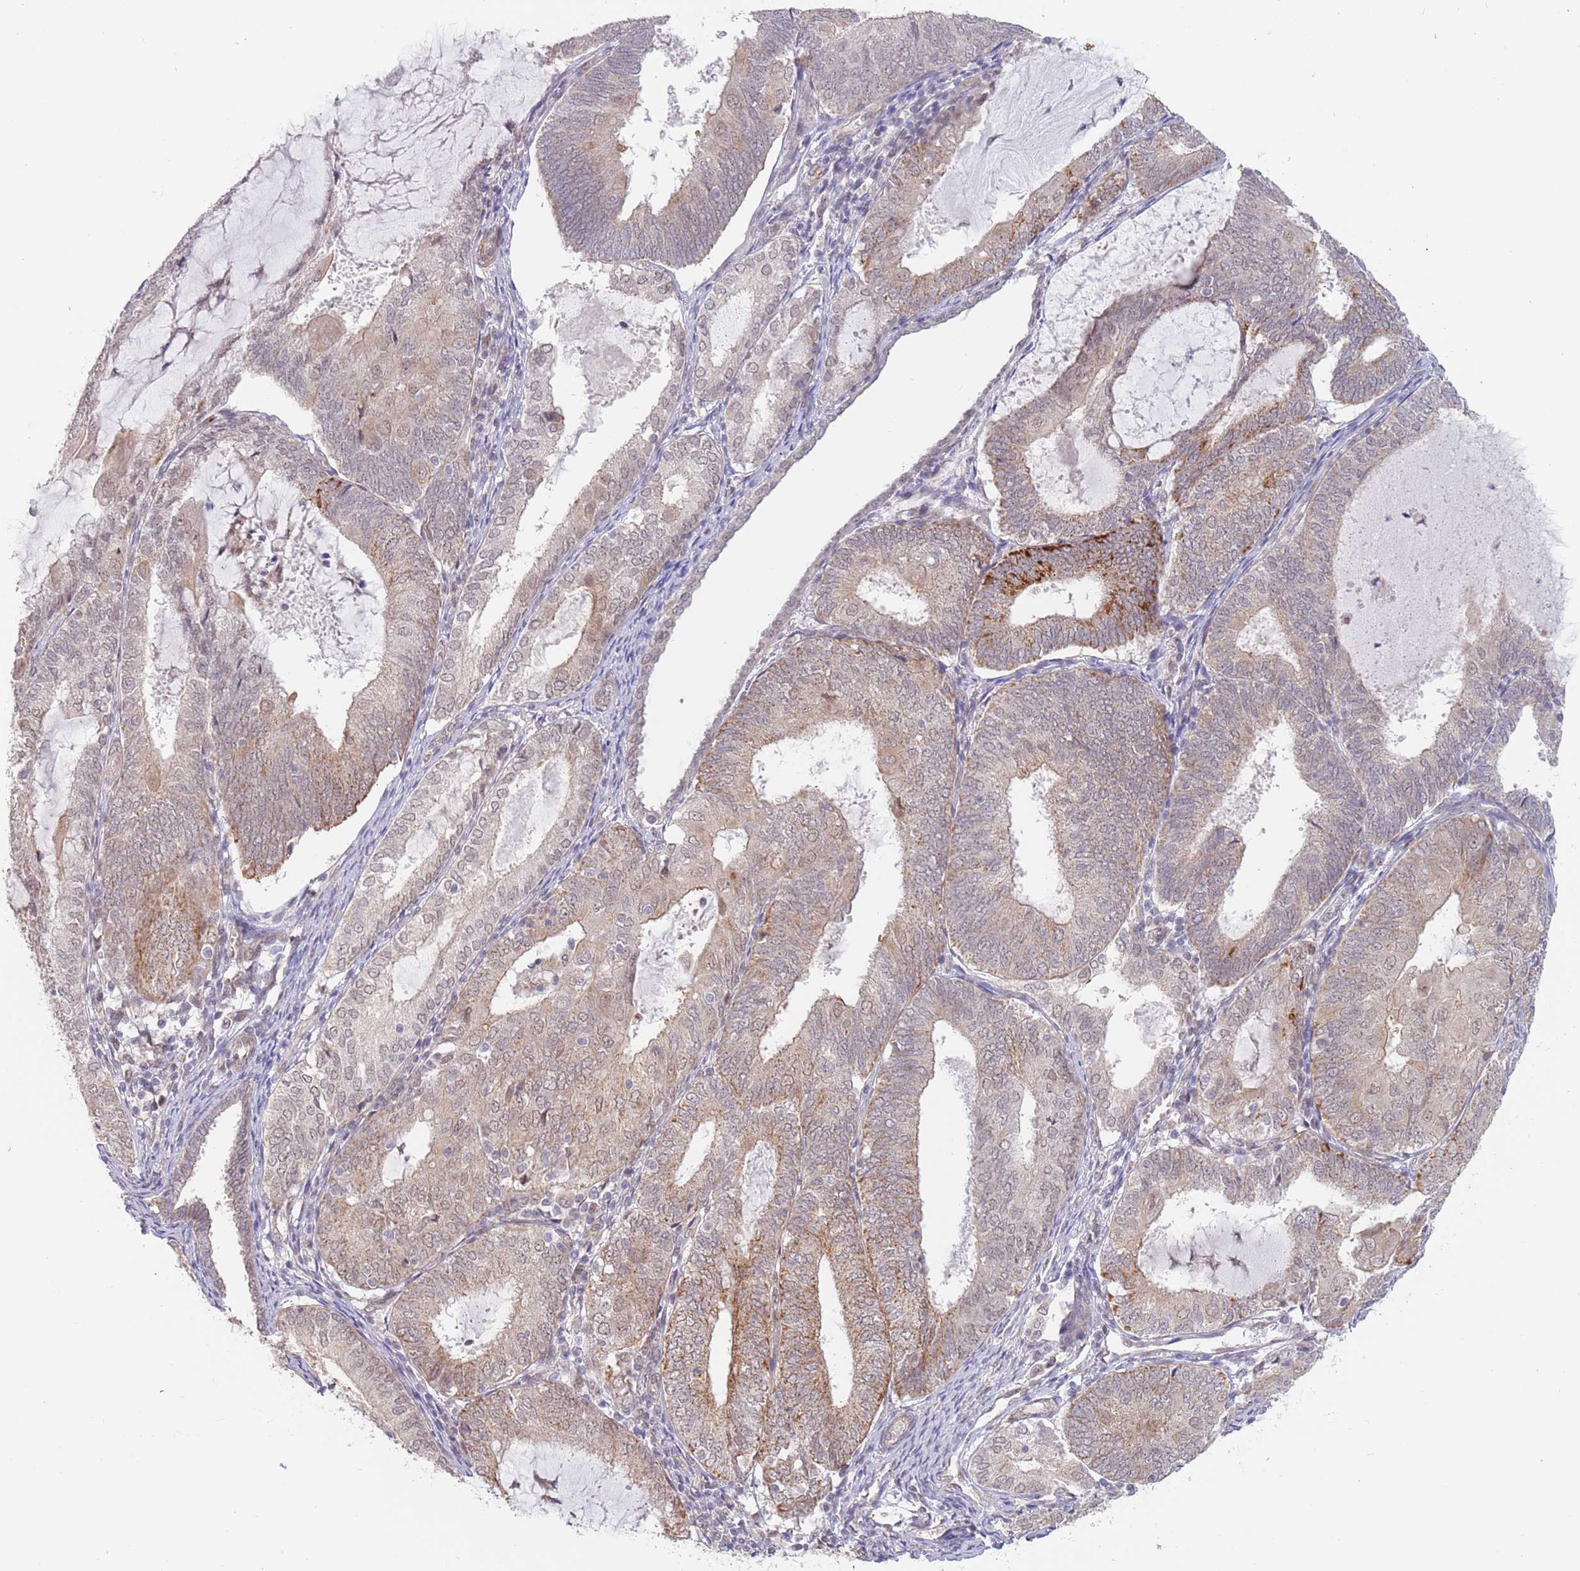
{"staining": {"intensity": "strong", "quantity": "<25%", "location": "cytoplasmic/membranous"}, "tissue": "endometrial cancer", "cell_type": "Tumor cells", "image_type": "cancer", "snomed": [{"axis": "morphology", "description": "Adenocarcinoma, NOS"}, {"axis": "topography", "description": "Endometrium"}], "caption": "Tumor cells reveal strong cytoplasmic/membranous staining in about <25% of cells in endometrial cancer.", "gene": "UQCC3", "patient": {"sex": "female", "age": 81}}